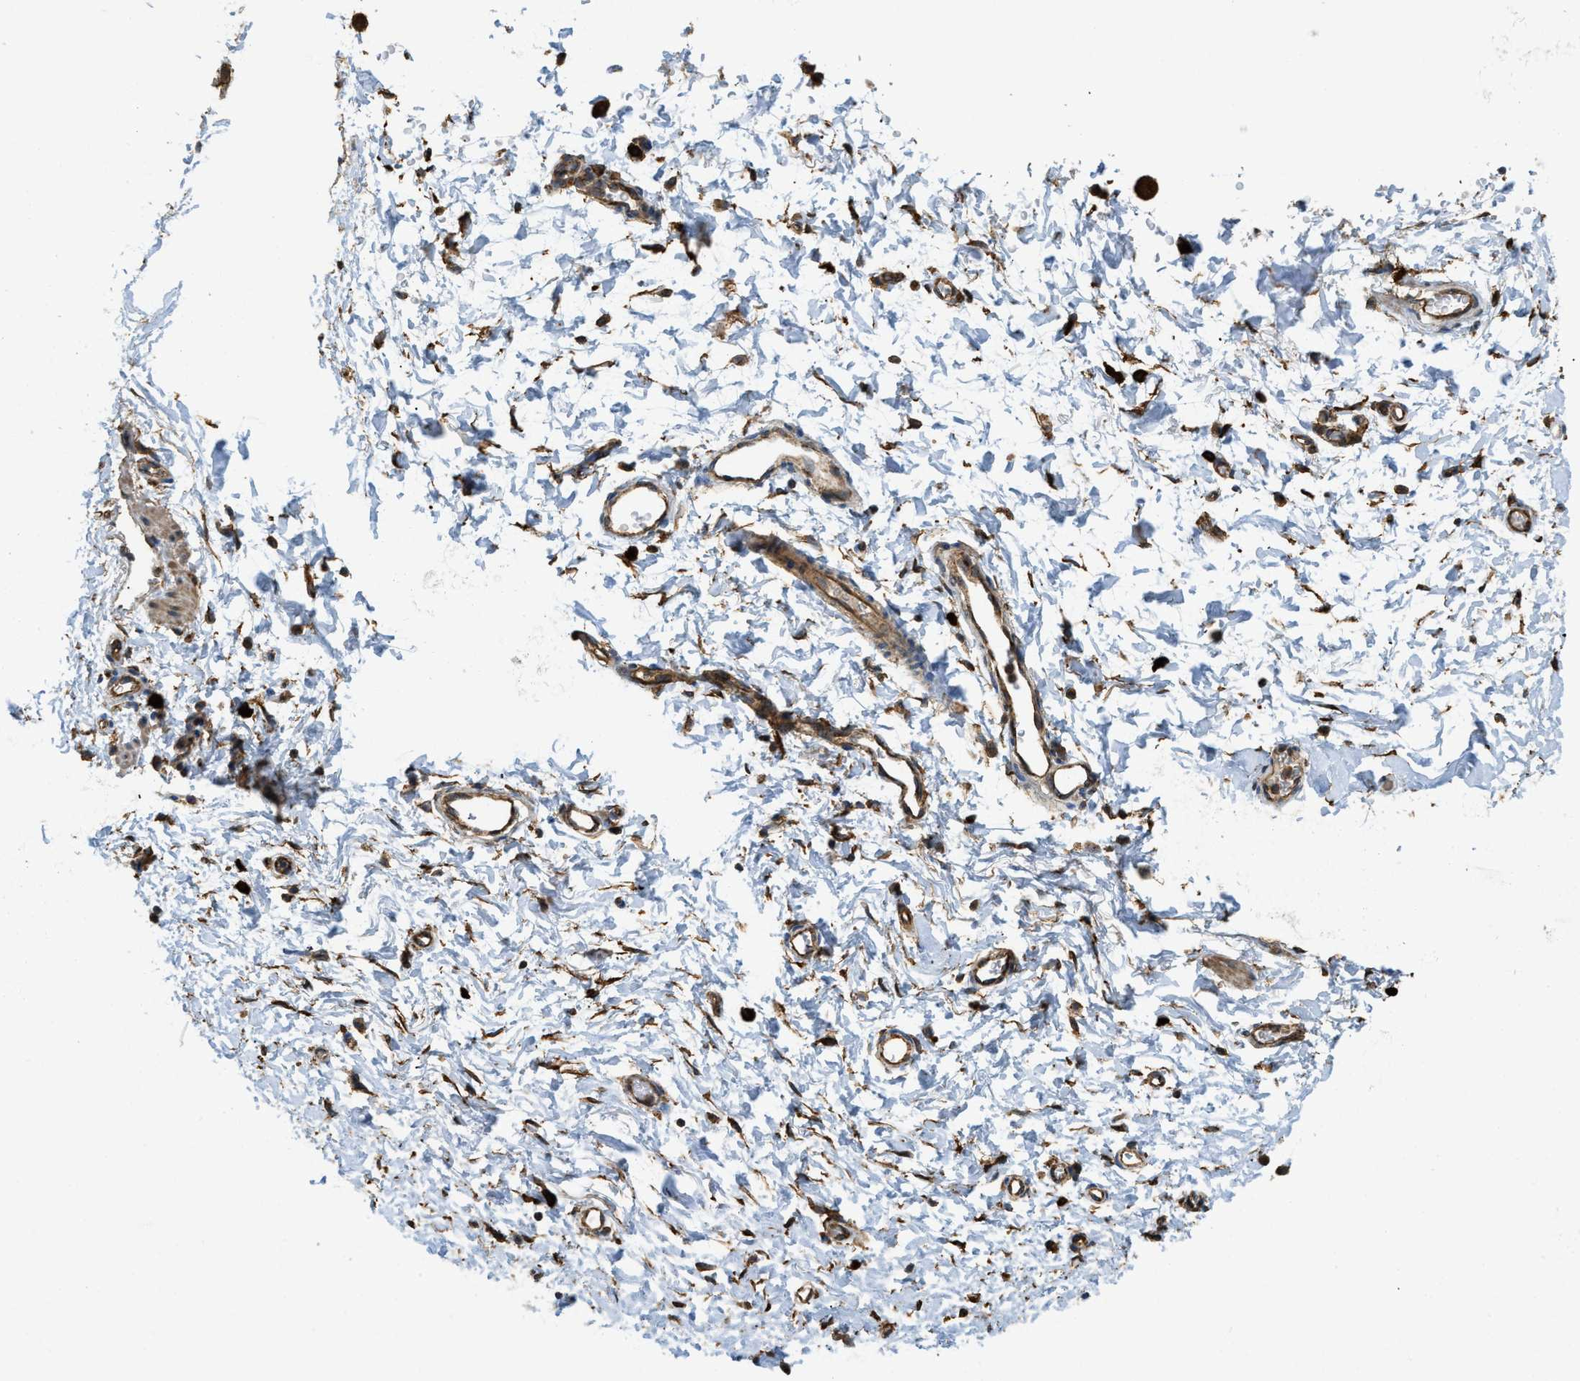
{"staining": {"intensity": "moderate", "quantity": ">75%", "location": "cytoplasmic/membranous"}, "tissue": "adipose tissue", "cell_type": "Adipocytes", "image_type": "normal", "snomed": [{"axis": "morphology", "description": "Normal tissue, NOS"}, {"axis": "topography", "description": "Cartilage tissue"}, {"axis": "topography", "description": "Bronchus"}], "caption": "Protein staining by immunohistochemistry displays moderate cytoplasmic/membranous positivity in about >75% of adipocytes in unremarkable adipose tissue.", "gene": "BAG4", "patient": {"sex": "female", "age": 53}}